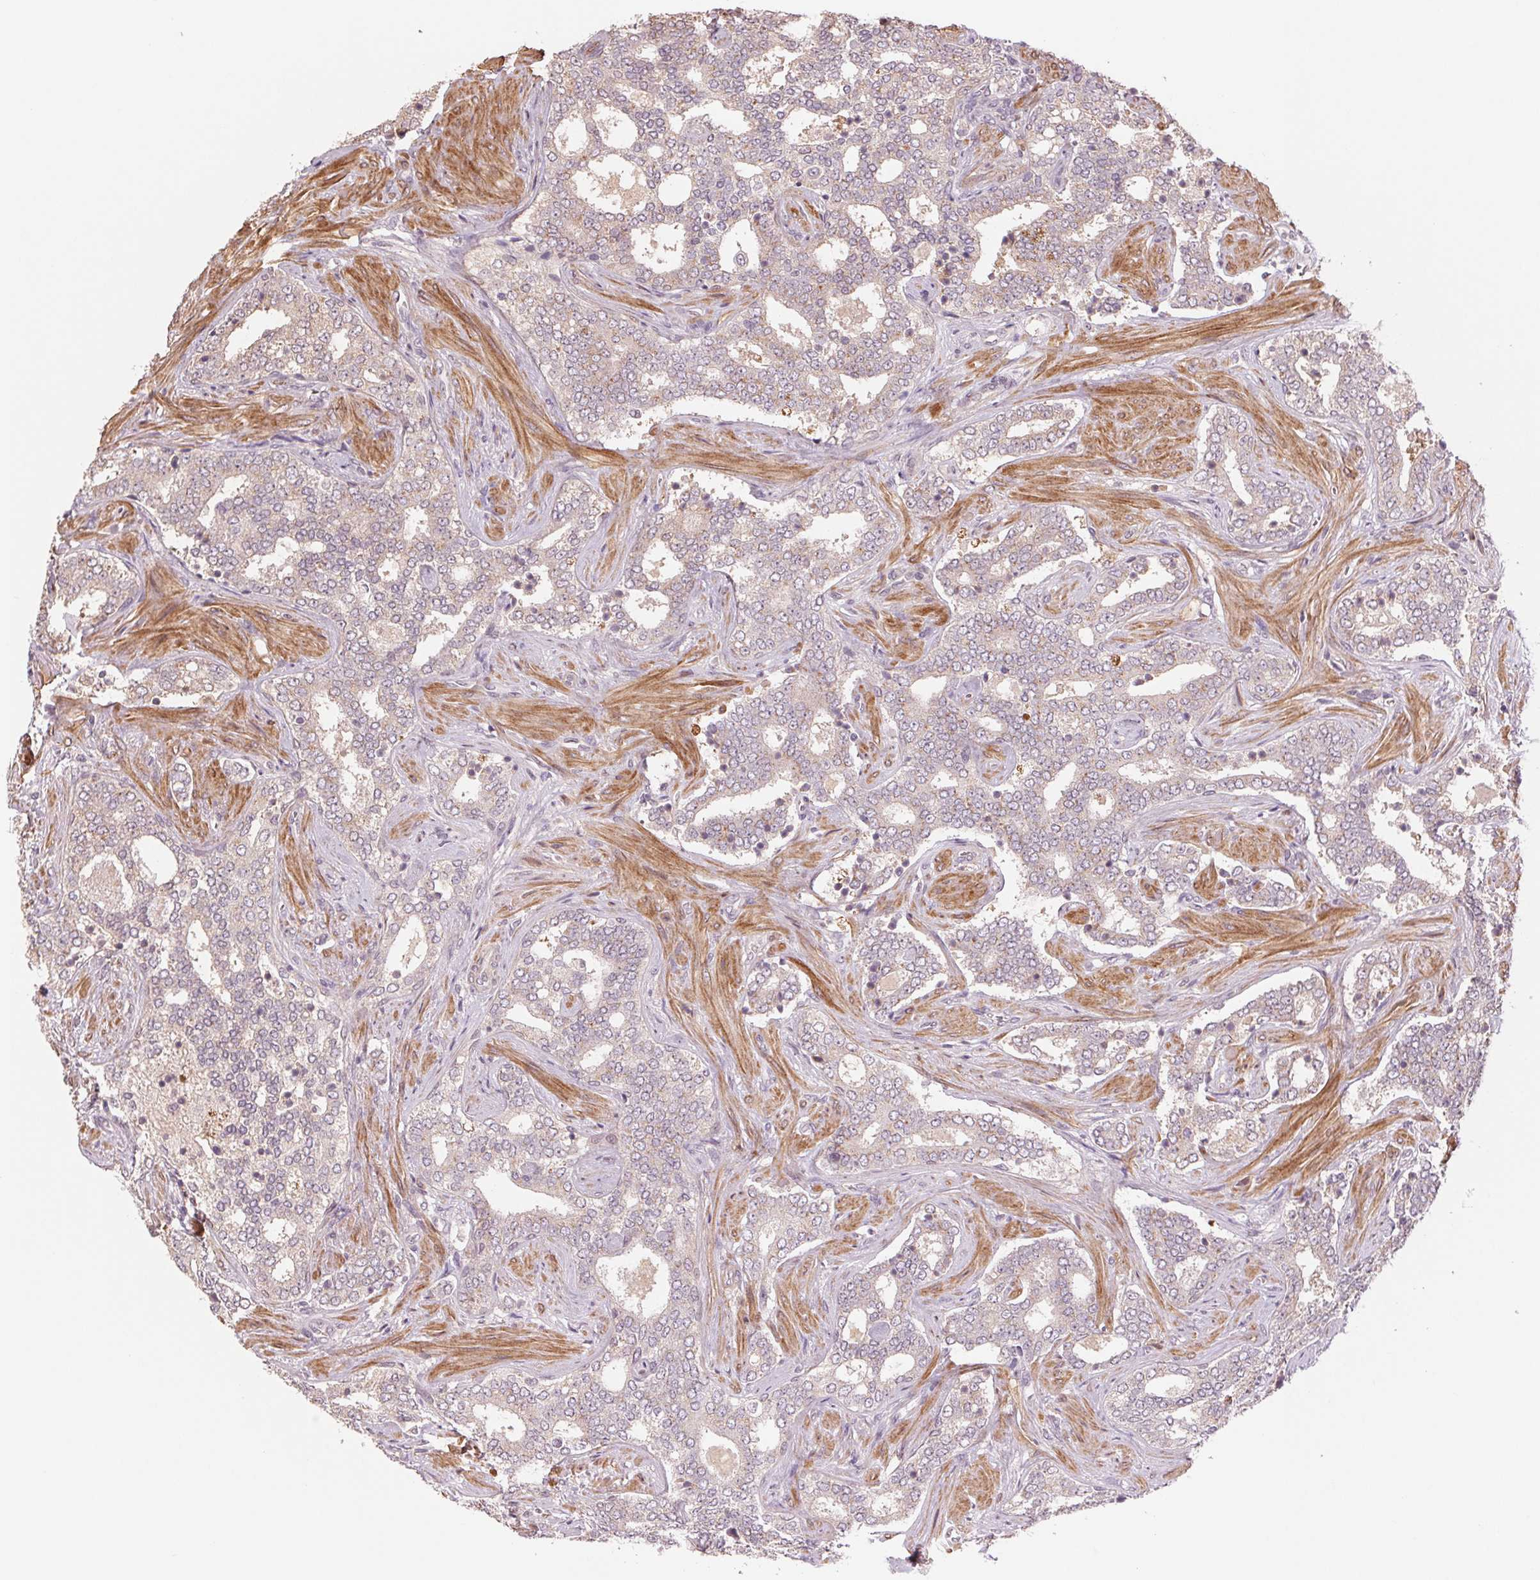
{"staining": {"intensity": "weak", "quantity": "<25%", "location": "cytoplasmic/membranous"}, "tissue": "prostate cancer", "cell_type": "Tumor cells", "image_type": "cancer", "snomed": [{"axis": "morphology", "description": "Adenocarcinoma, High grade"}, {"axis": "topography", "description": "Prostate"}], "caption": "Tumor cells are negative for protein expression in human prostate cancer (high-grade adenocarcinoma).", "gene": "PPIA", "patient": {"sex": "male", "age": 60}}